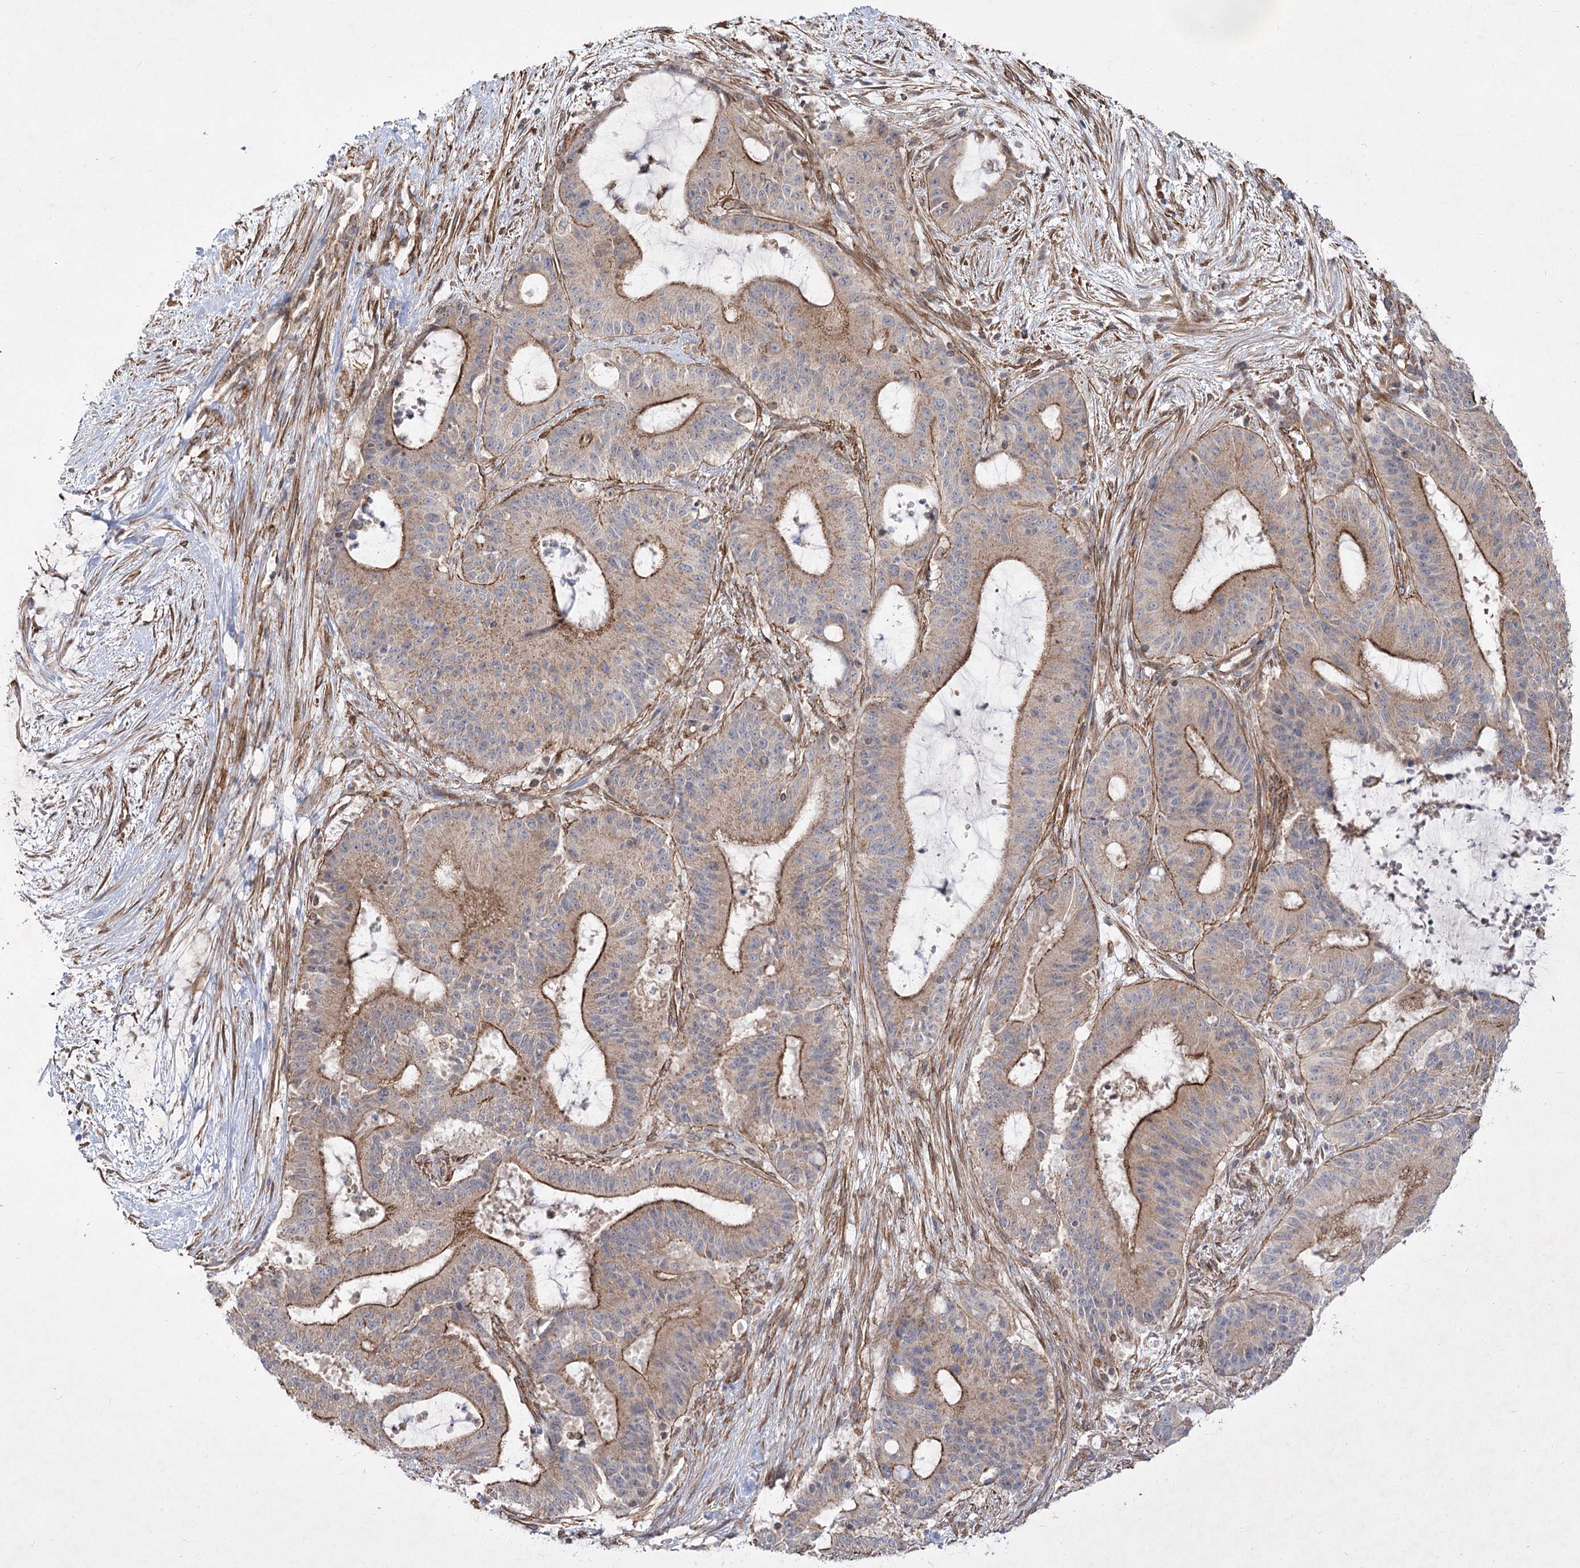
{"staining": {"intensity": "moderate", "quantity": ">75%", "location": "cytoplasmic/membranous"}, "tissue": "liver cancer", "cell_type": "Tumor cells", "image_type": "cancer", "snomed": [{"axis": "morphology", "description": "Normal tissue, NOS"}, {"axis": "morphology", "description": "Cholangiocarcinoma"}, {"axis": "topography", "description": "Liver"}, {"axis": "topography", "description": "Peripheral nerve tissue"}], "caption": "This is a photomicrograph of immunohistochemistry staining of liver cancer (cholangiocarcinoma), which shows moderate expression in the cytoplasmic/membranous of tumor cells.", "gene": "SH3BP5L", "patient": {"sex": "female", "age": 73}}